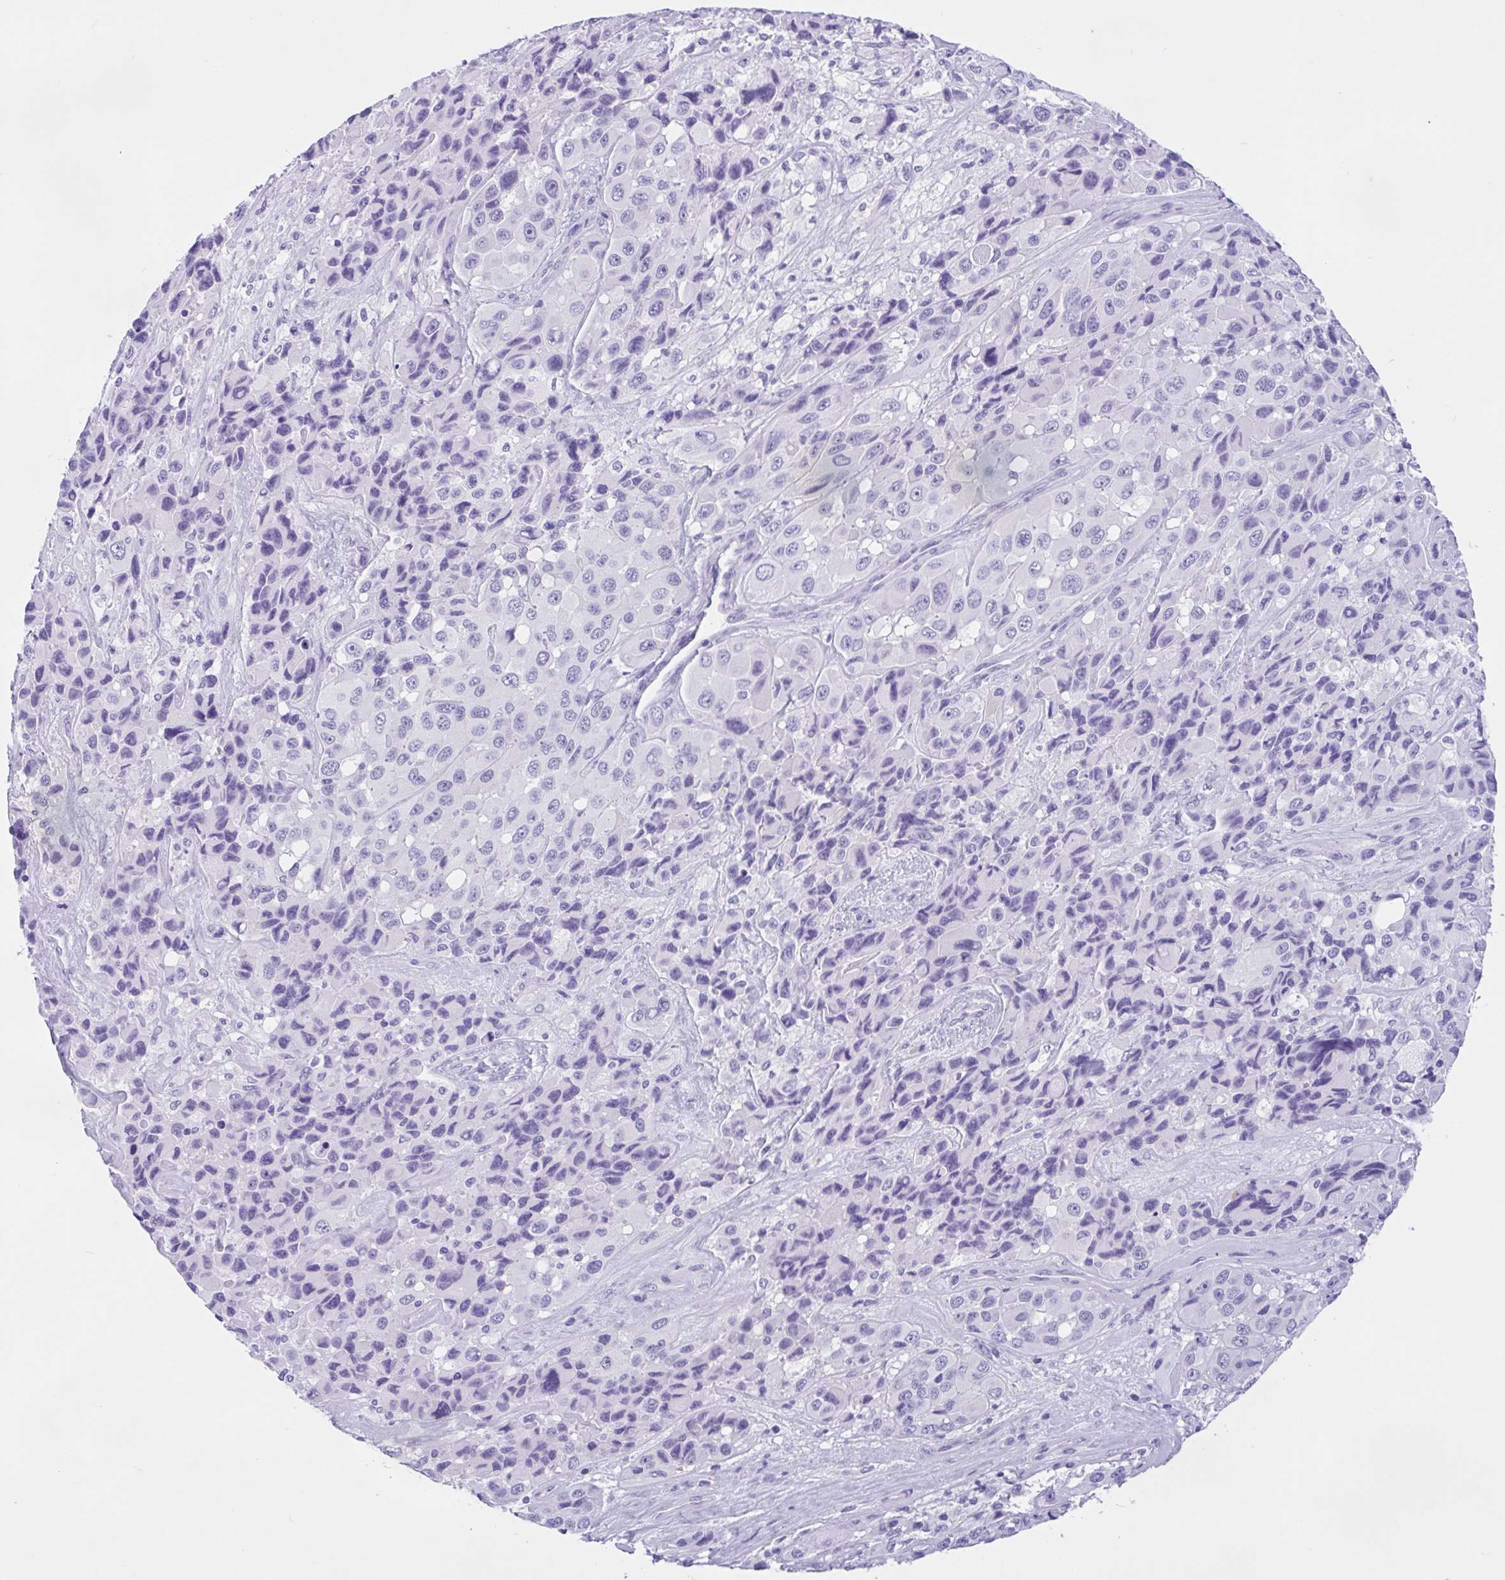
{"staining": {"intensity": "negative", "quantity": "none", "location": "none"}, "tissue": "melanoma", "cell_type": "Tumor cells", "image_type": "cancer", "snomed": [{"axis": "morphology", "description": "Malignant melanoma, Metastatic site"}, {"axis": "topography", "description": "Lymph node"}], "caption": "High power microscopy photomicrograph of an IHC histopathology image of malignant melanoma (metastatic site), revealing no significant staining in tumor cells.", "gene": "ZNF319", "patient": {"sex": "female", "age": 65}}